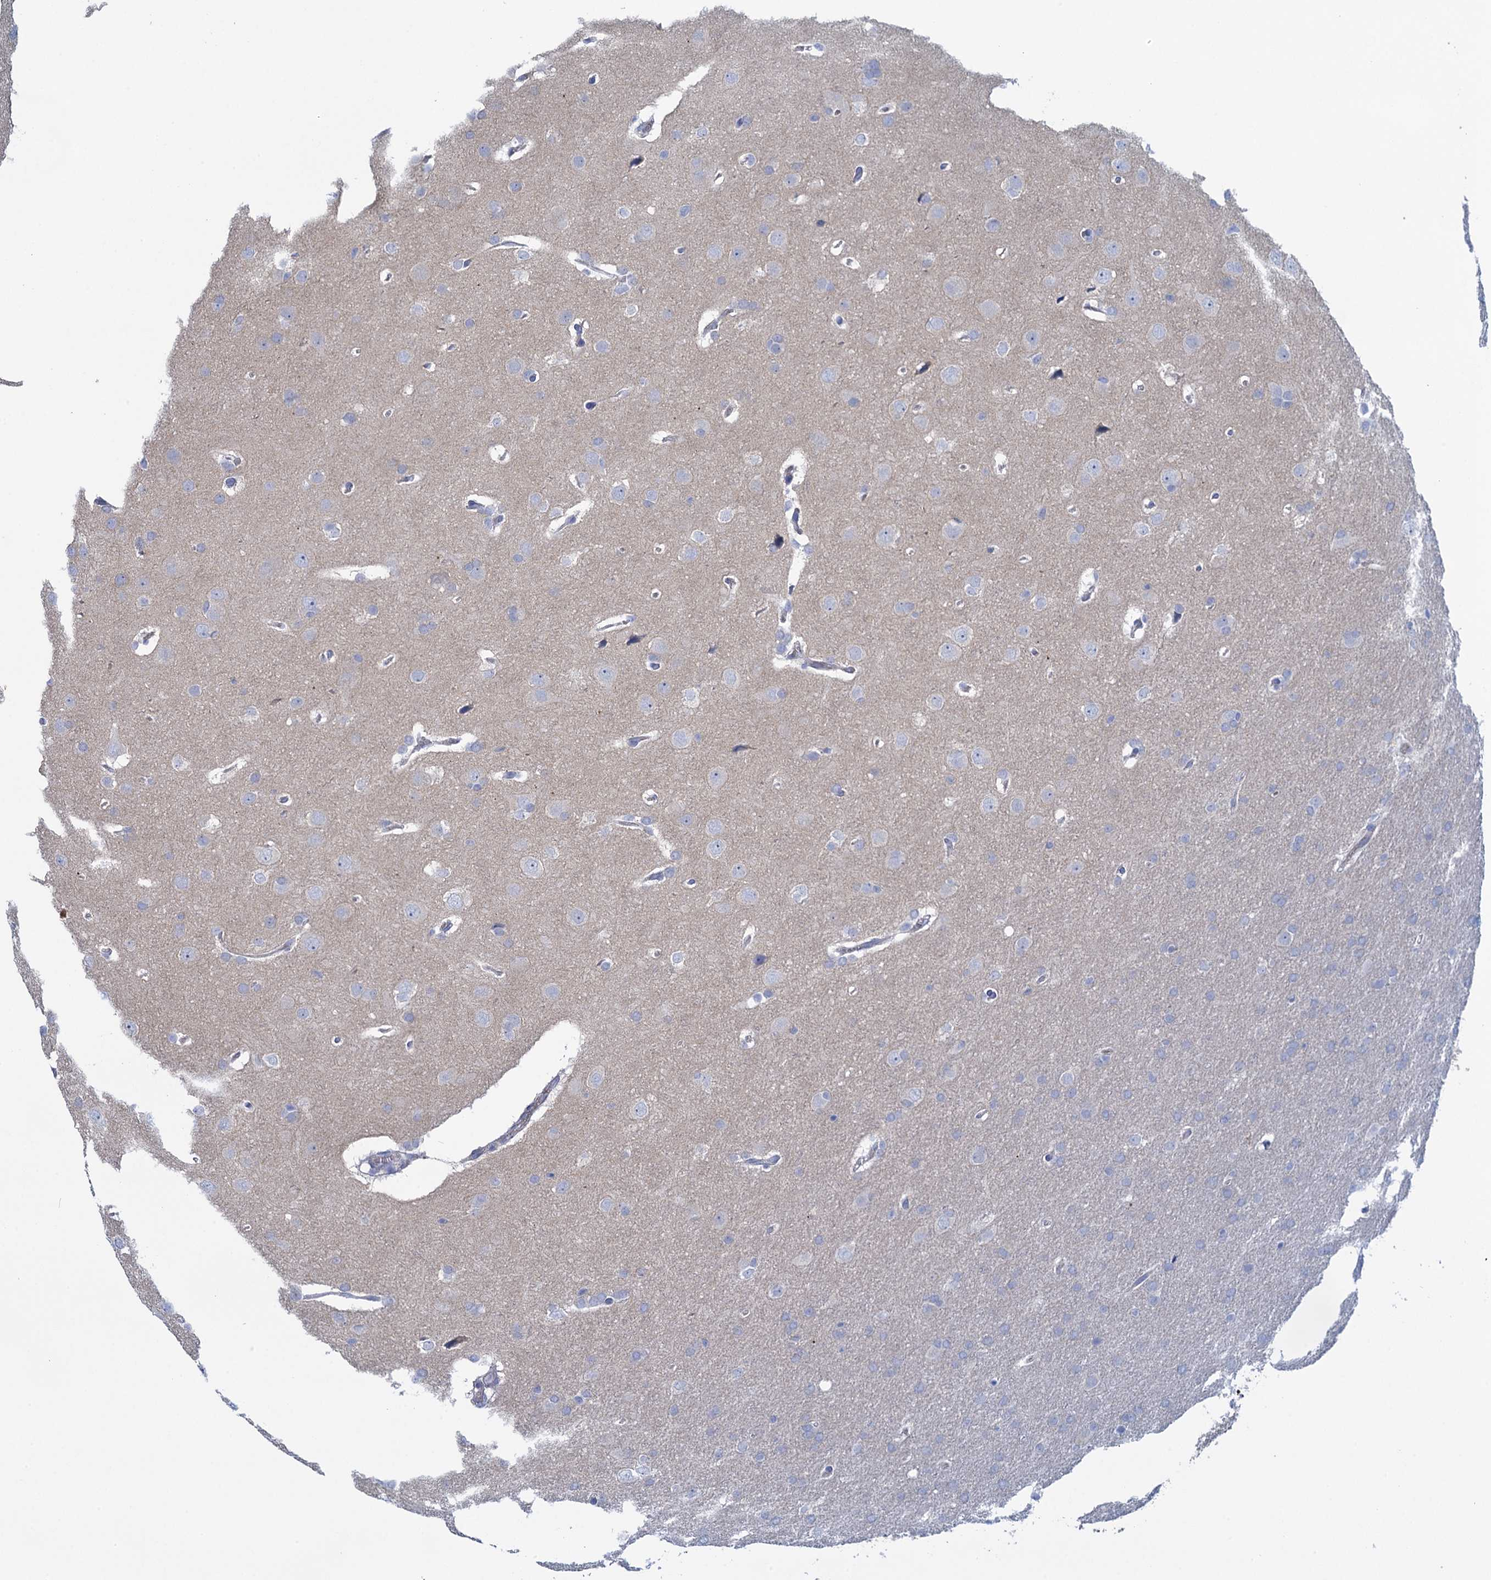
{"staining": {"intensity": "negative", "quantity": "none", "location": "none"}, "tissue": "glioma", "cell_type": "Tumor cells", "image_type": "cancer", "snomed": [{"axis": "morphology", "description": "Glioma, malignant, Low grade"}, {"axis": "topography", "description": "Brain"}], "caption": "DAB (3,3'-diaminobenzidine) immunohistochemical staining of glioma shows no significant positivity in tumor cells.", "gene": "SCEL", "patient": {"sex": "female", "age": 32}}